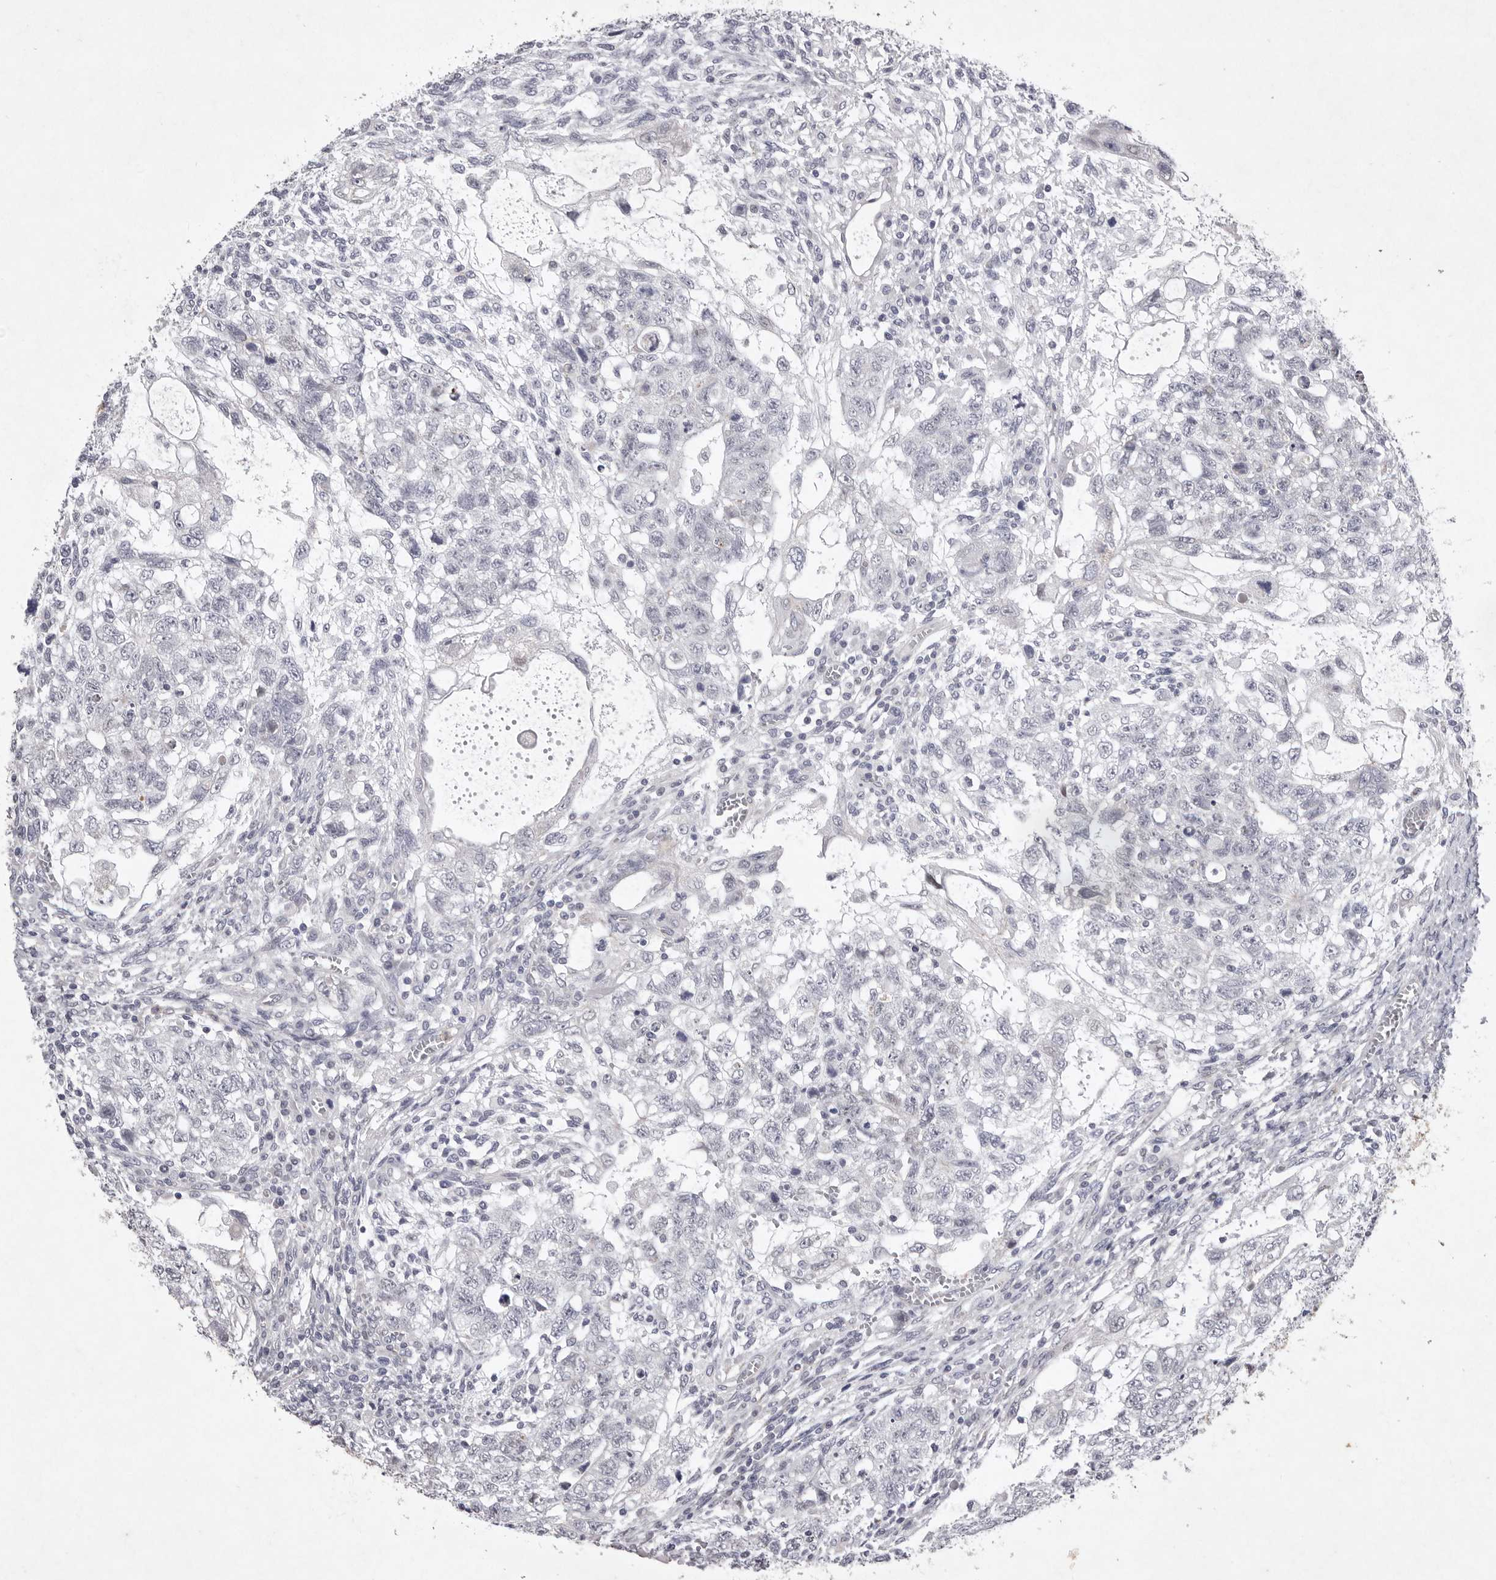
{"staining": {"intensity": "negative", "quantity": "none", "location": "none"}, "tissue": "testis cancer", "cell_type": "Tumor cells", "image_type": "cancer", "snomed": [{"axis": "morphology", "description": "Carcinoma, Embryonal, NOS"}, {"axis": "topography", "description": "Testis"}], "caption": "Micrograph shows no protein expression in tumor cells of testis cancer (embryonal carcinoma) tissue.", "gene": "NKAIN4", "patient": {"sex": "male", "age": 37}}